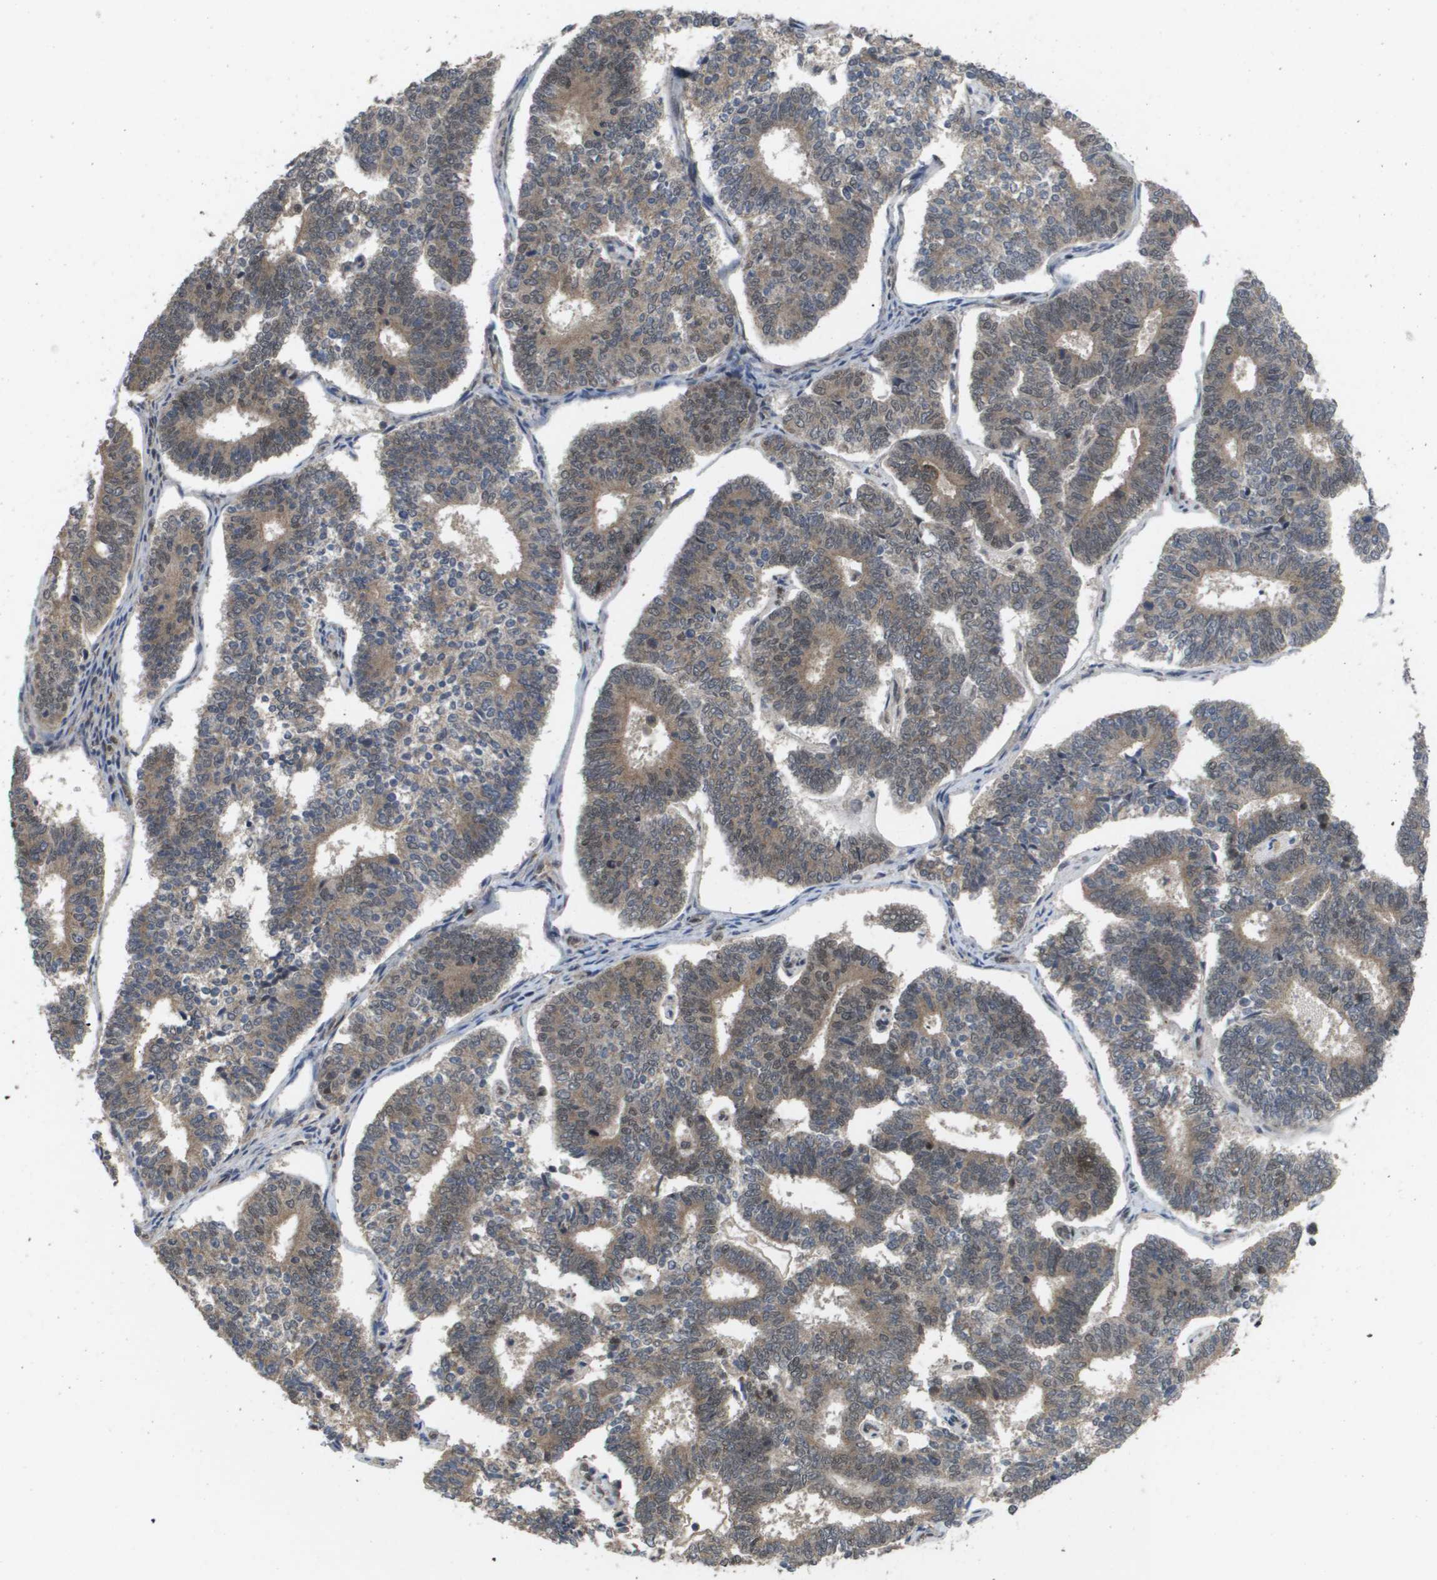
{"staining": {"intensity": "weak", "quantity": ">75%", "location": "cytoplasmic/membranous,nuclear"}, "tissue": "endometrial cancer", "cell_type": "Tumor cells", "image_type": "cancer", "snomed": [{"axis": "morphology", "description": "Adenocarcinoma, NOS"}, {"axis": "topography", "description": "Endometrium"}], "caption": "A low amount of weak cytoplasmic/membranous and nuclear positivity is identified in approximately >75% of tumor cells in adenocarcinoma (endometrial) tissue.", "gene": "AMBRA1", "patient": {"sex": "female", "age": 70}}